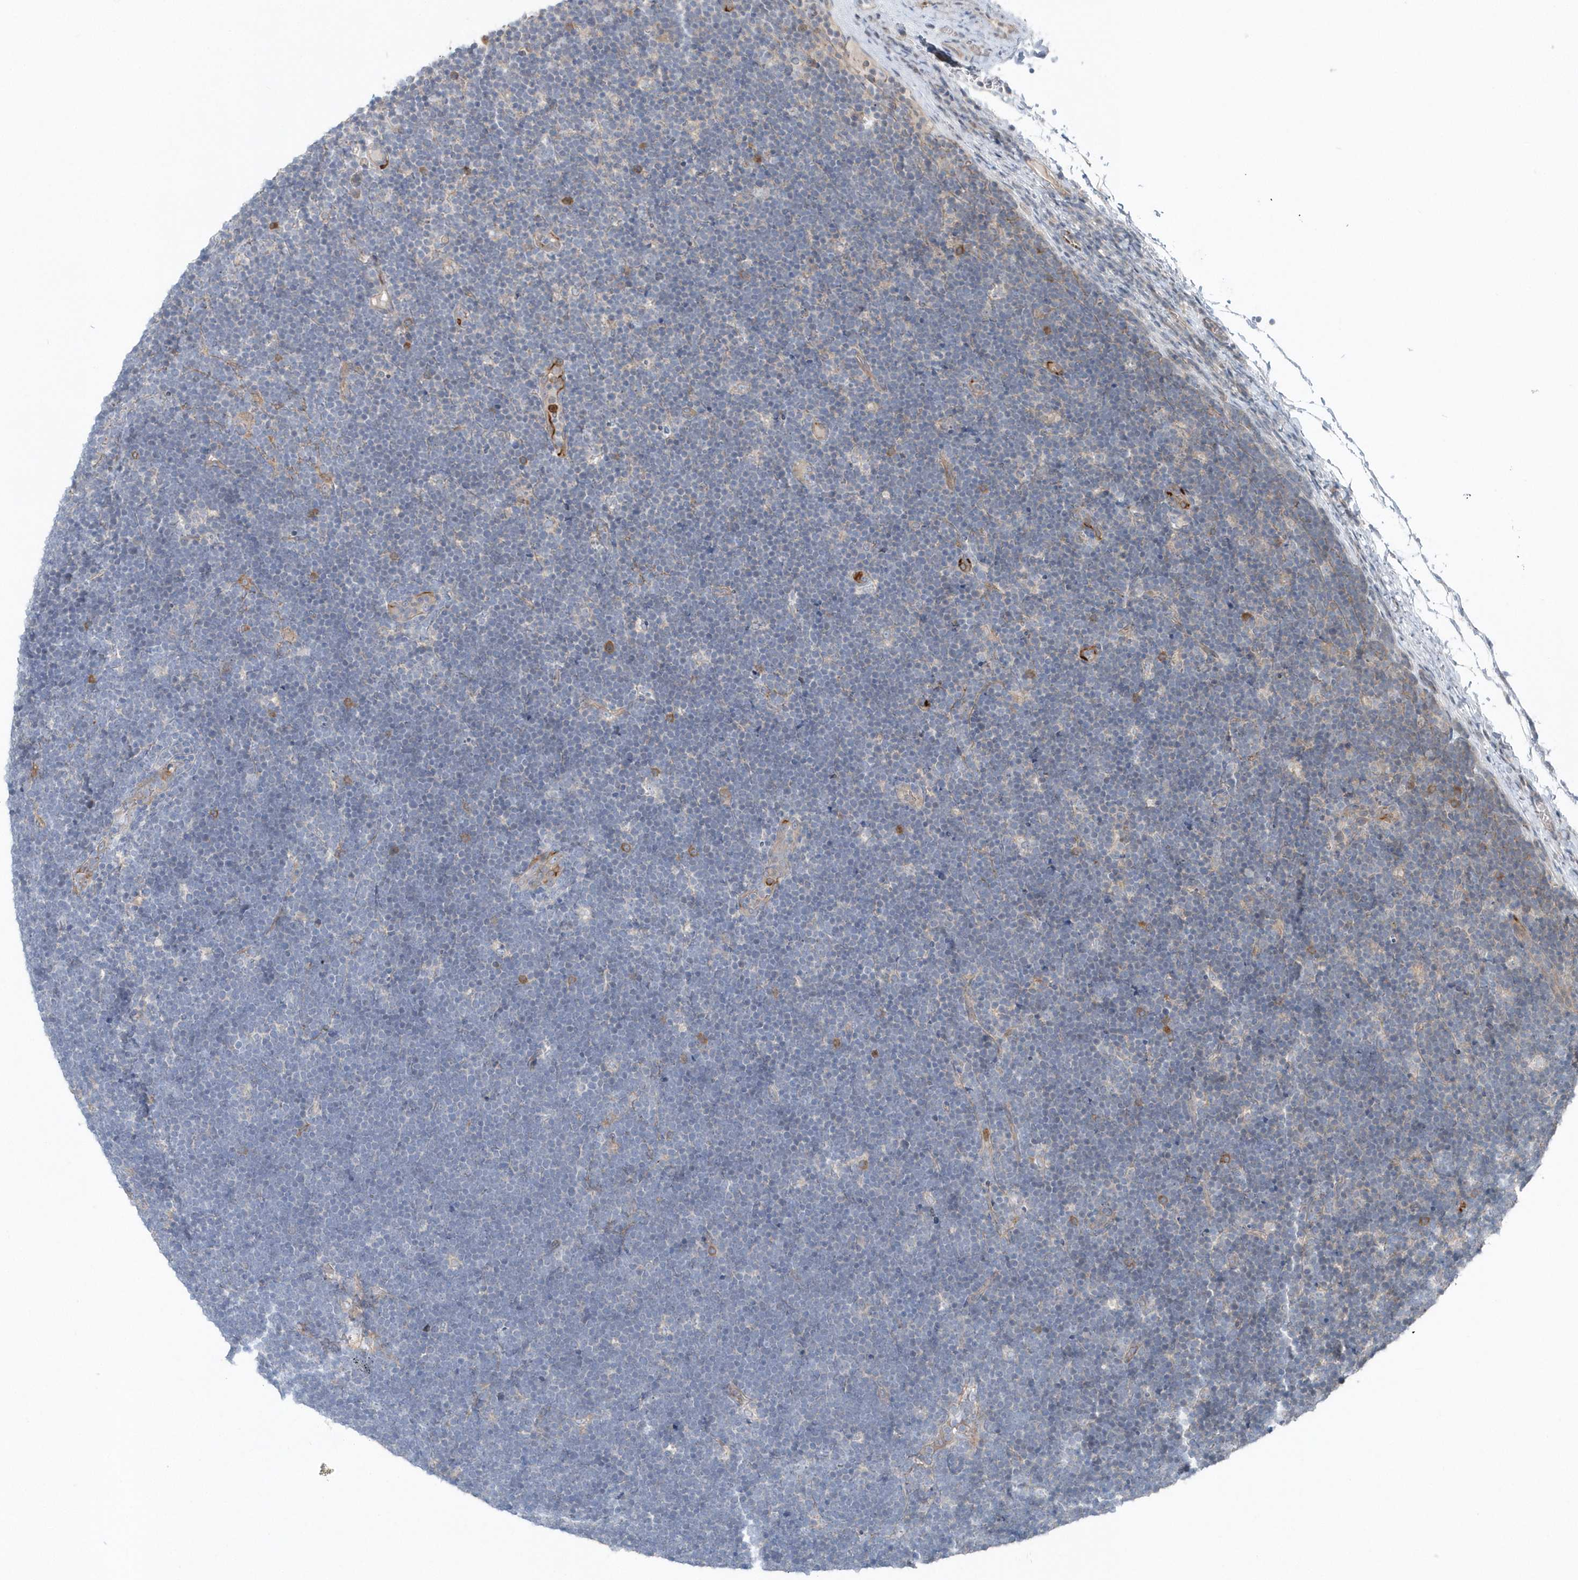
{"staining": {"intensity": "negative", "quantity": "none", "location": "none"}, "tissue": "lymphoma", "cell_type": "Tumor cells", "image_type": "cancer", "snomed": [{"axis": "morphology", "description": "Malignant lymphoma, non-Hodgkin's type, High grade"}, {"axis": "topography", "description": "Lymph node"}], "caption": "A histopathology image of lymphoma stained for a protein demonstrates no brown staining in tumor cells.", "gene": "MCC", "patient": {"sex": "male", "age": 13}}